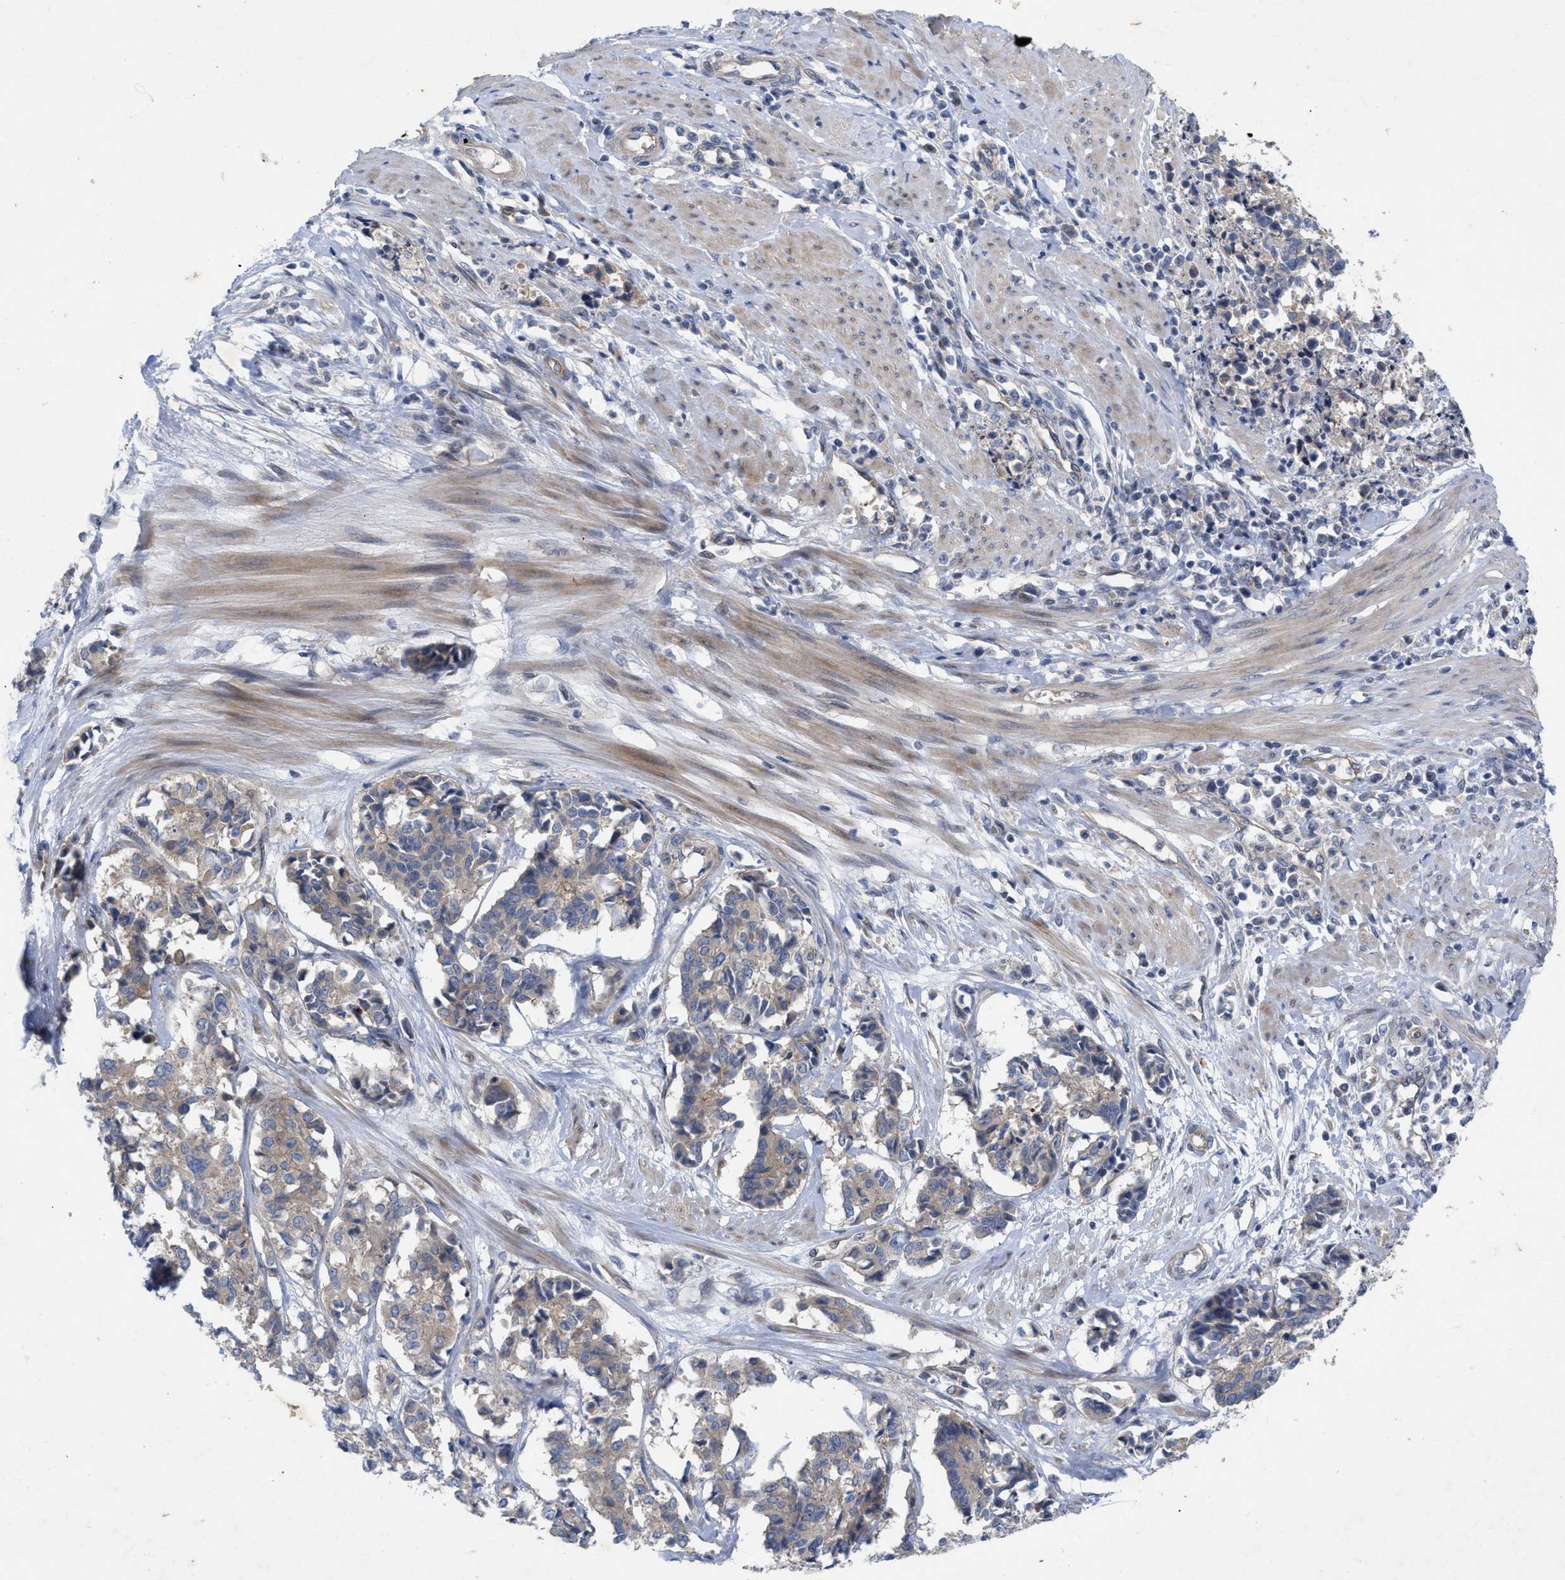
{"staining": {"intensity": "weak", "quantity": ">75%", "location": "cytoplasmic/membranous"}, "tissue": "cervical cancer", "cell_type": "Tumor cells", "image_type": "cancer", "snomed": [{"axis": "morphology", "description": "Squamous cell carcinoma, NOS"}, {"axis": "topography", "description": "Cervix"}], "caption": "Immunohistochemistry micrograph of cervical cancer (squamous cell carcinoma) stained for a protein (brown), which reveals low levels of weak cytoplasmic/membranous staining in approximately >75% of tumor cells.", "gene": "NDEL1", "patient": {"sex": "female", "age": 35}}